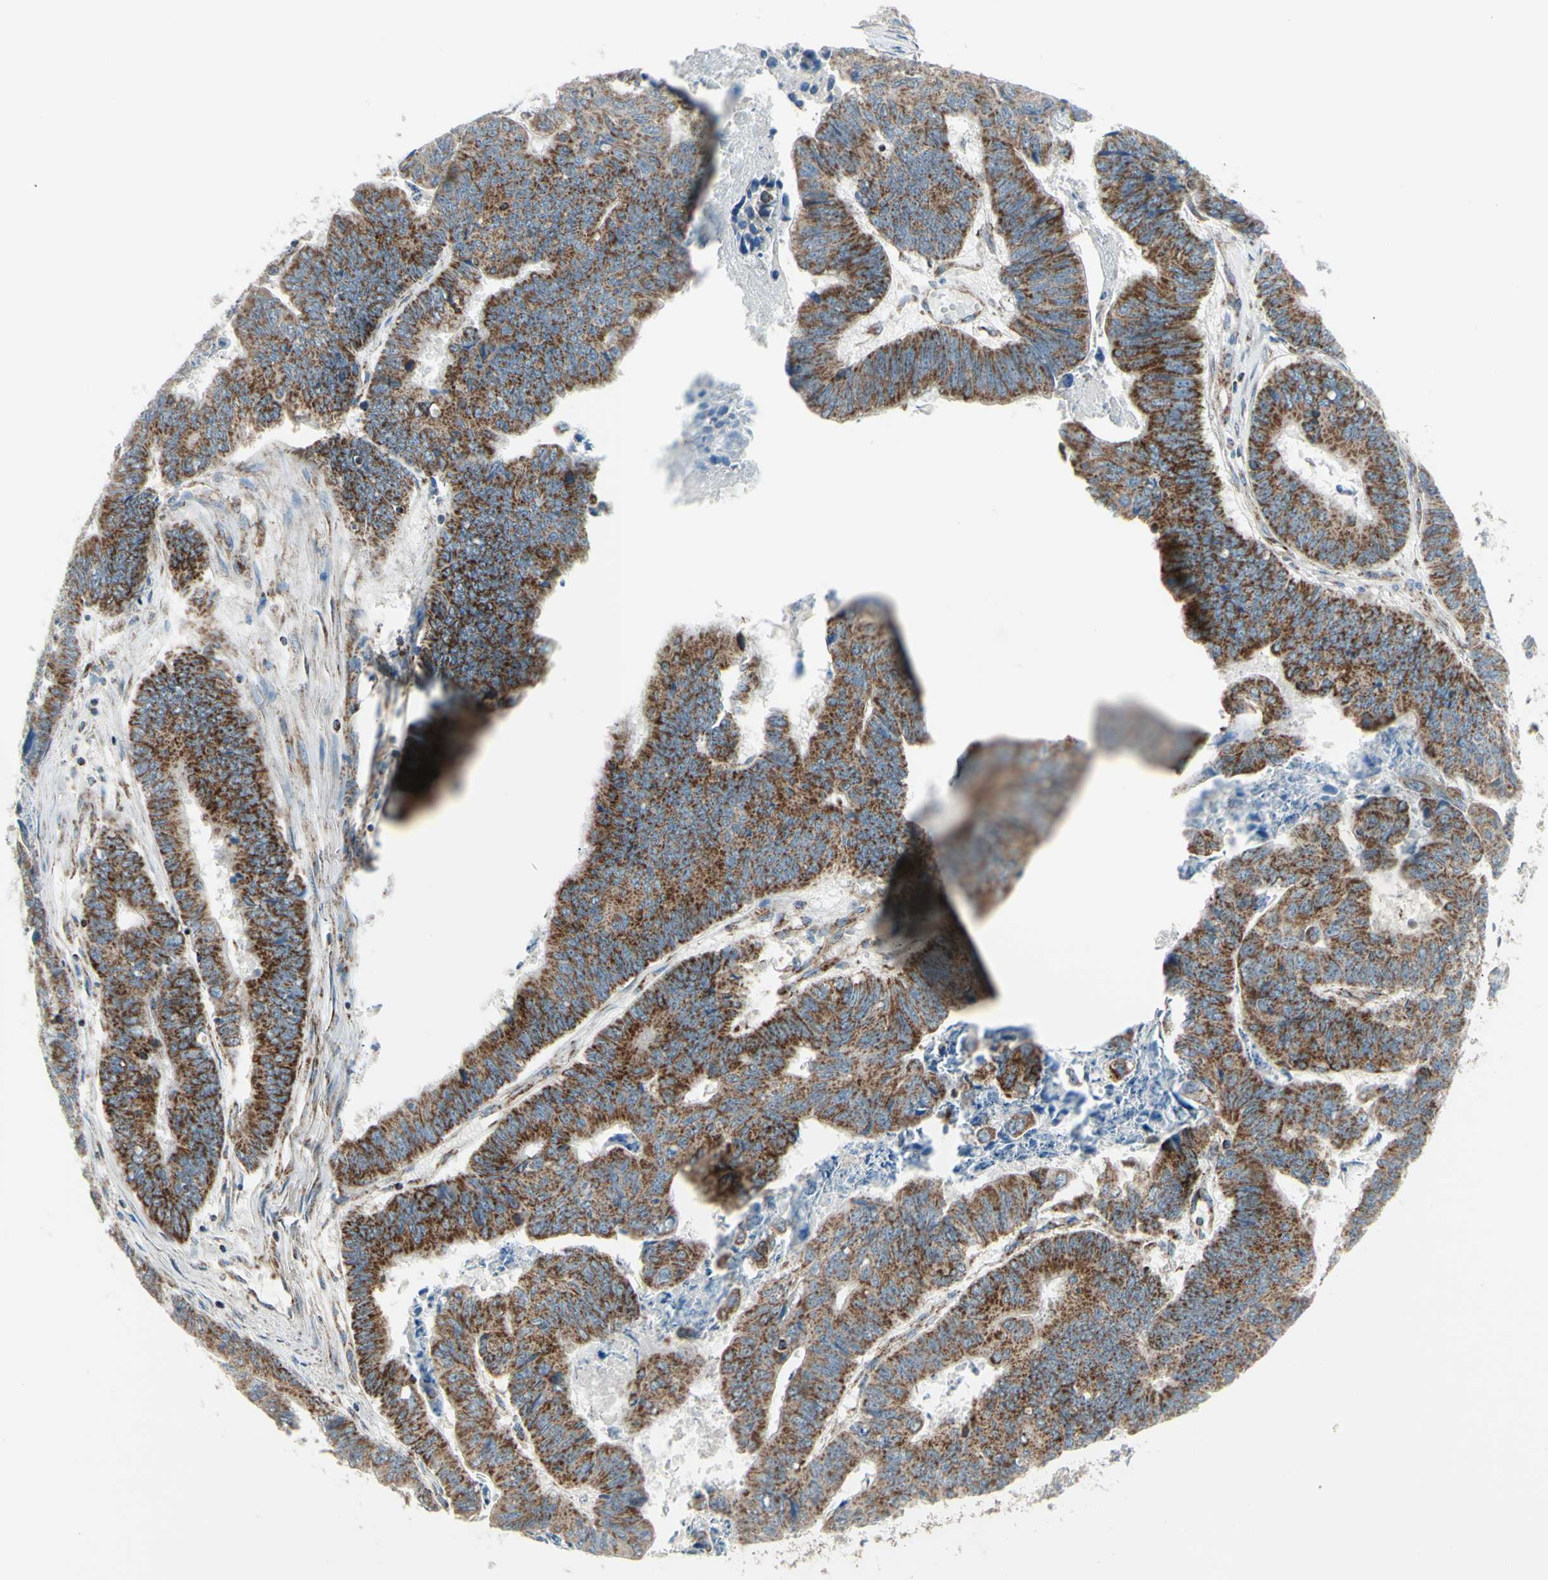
{"staining": {"intensity": "moderate", "quantity": "25%-75%", "location": "cytoplasmic/membranous"}, "tissue": "stomach cancer", "cell_type": "Tumor cells", "image_type": "cancer", "snomed": [{"axis": "morphology", "description": "Adenocarcinoma, NOS"}, {"axis": "topography", "description": "Stomach, lower"}], "caption": "Moderate cytoplasmic/membranous protein positivity is appreciated in approximately 25%-75% of tumor cells in stomach cancer. Using DAB (brown) and hematoxylin (blue) stains, captured at high magnification using brightfield microscopy.", "gene": "FAM171B", "patient": {"sex": "male", "age": 77}}